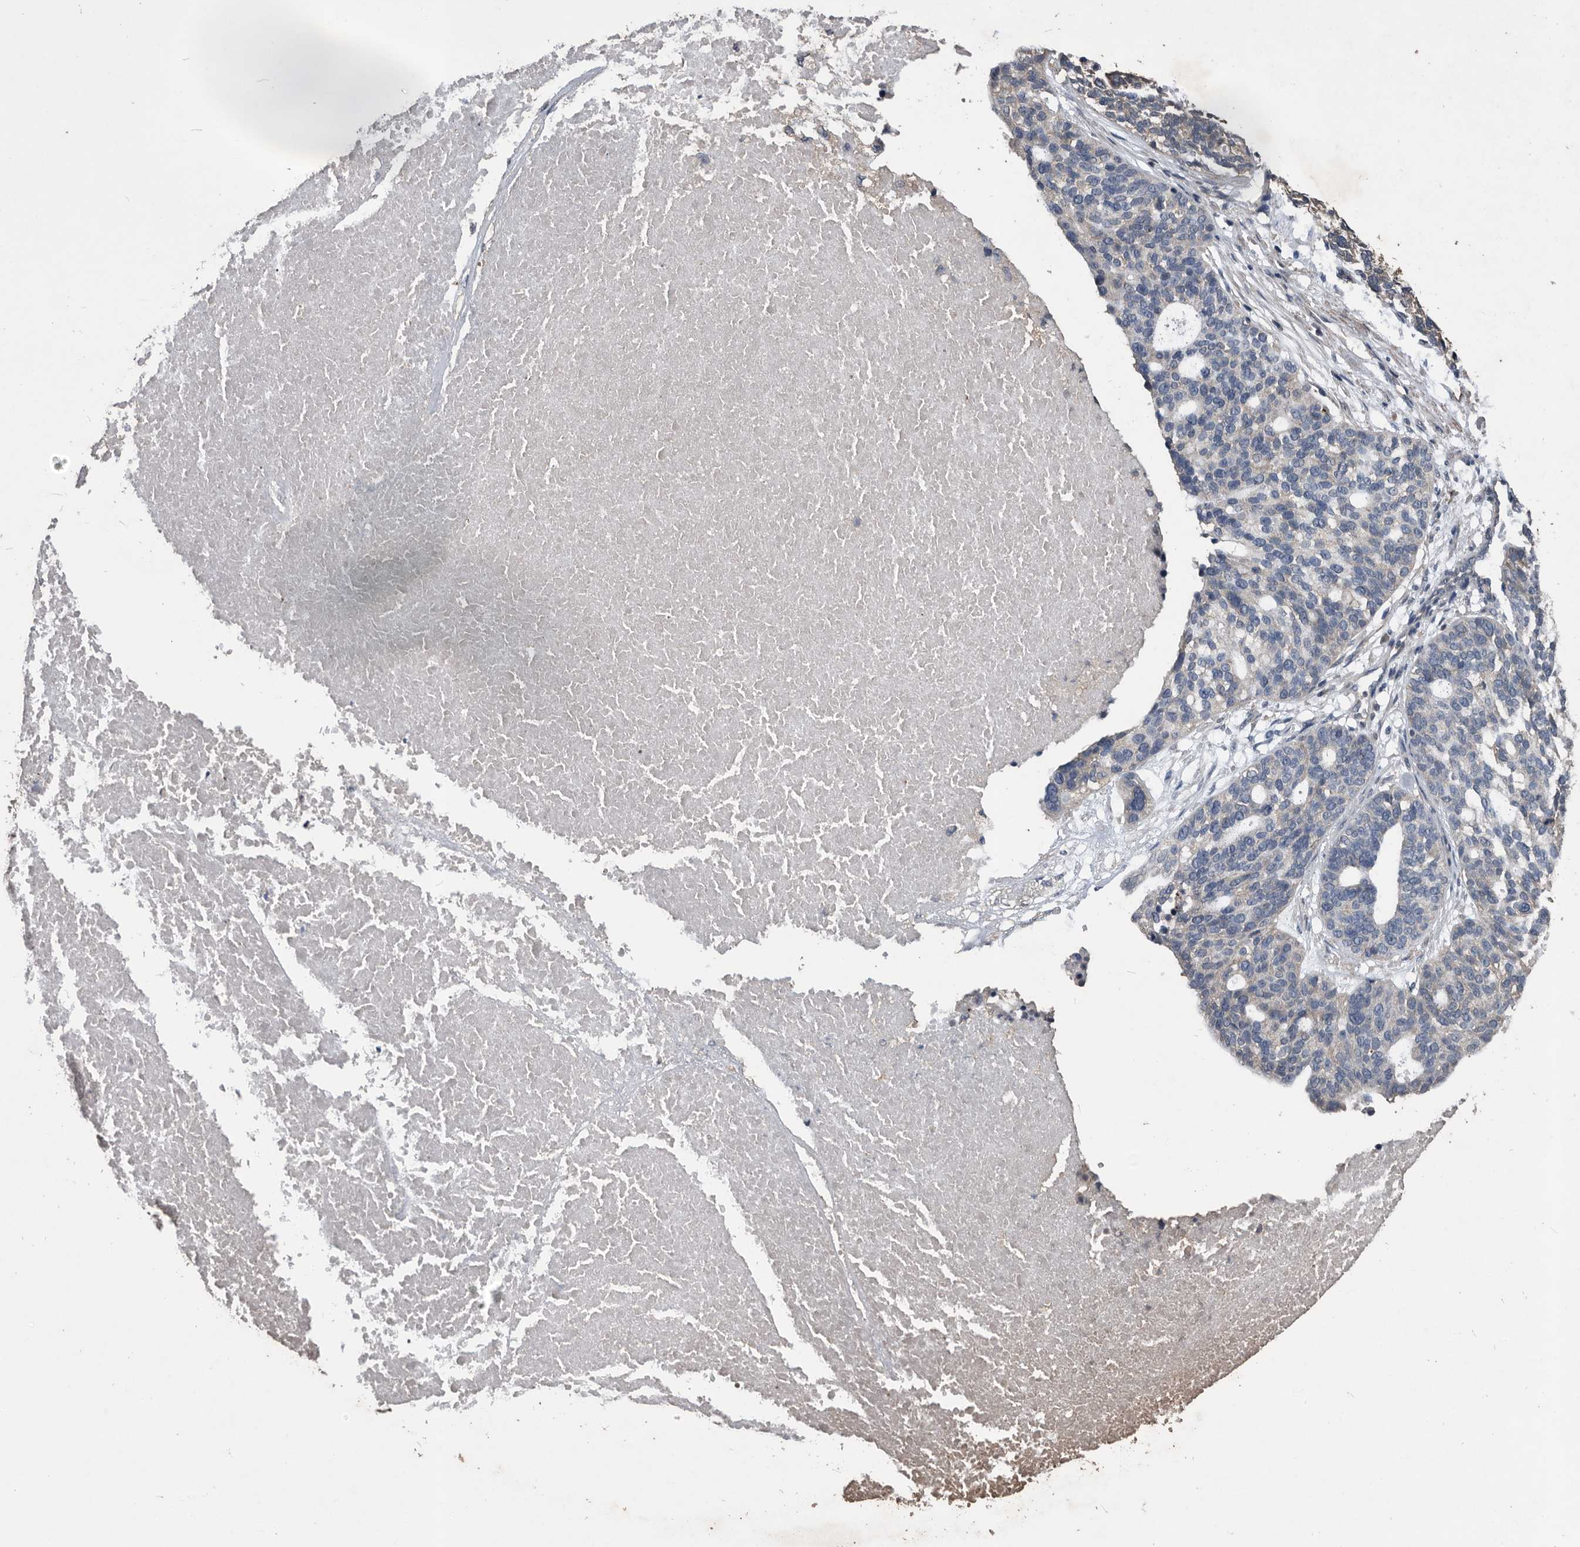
{"staining": {"intensity": "negative", "quantity": "none", "location": "none"}, "tissue": "ovarian cancer", "cell_type": "Tumor cells", "image_type": "cancer", "snomed": [{"axis": "morphology", "description": "Cystadenocarcinoma, serous, NOS"}, {"axis": "topography", "description": "Ovary"}], "caption": "Tumor cells show no significant protein positivity in ovarian cancer (serous cystadenocarcinoma).", "gene": "NRBP1", "patient": {"sex": "female", "age": 59}}